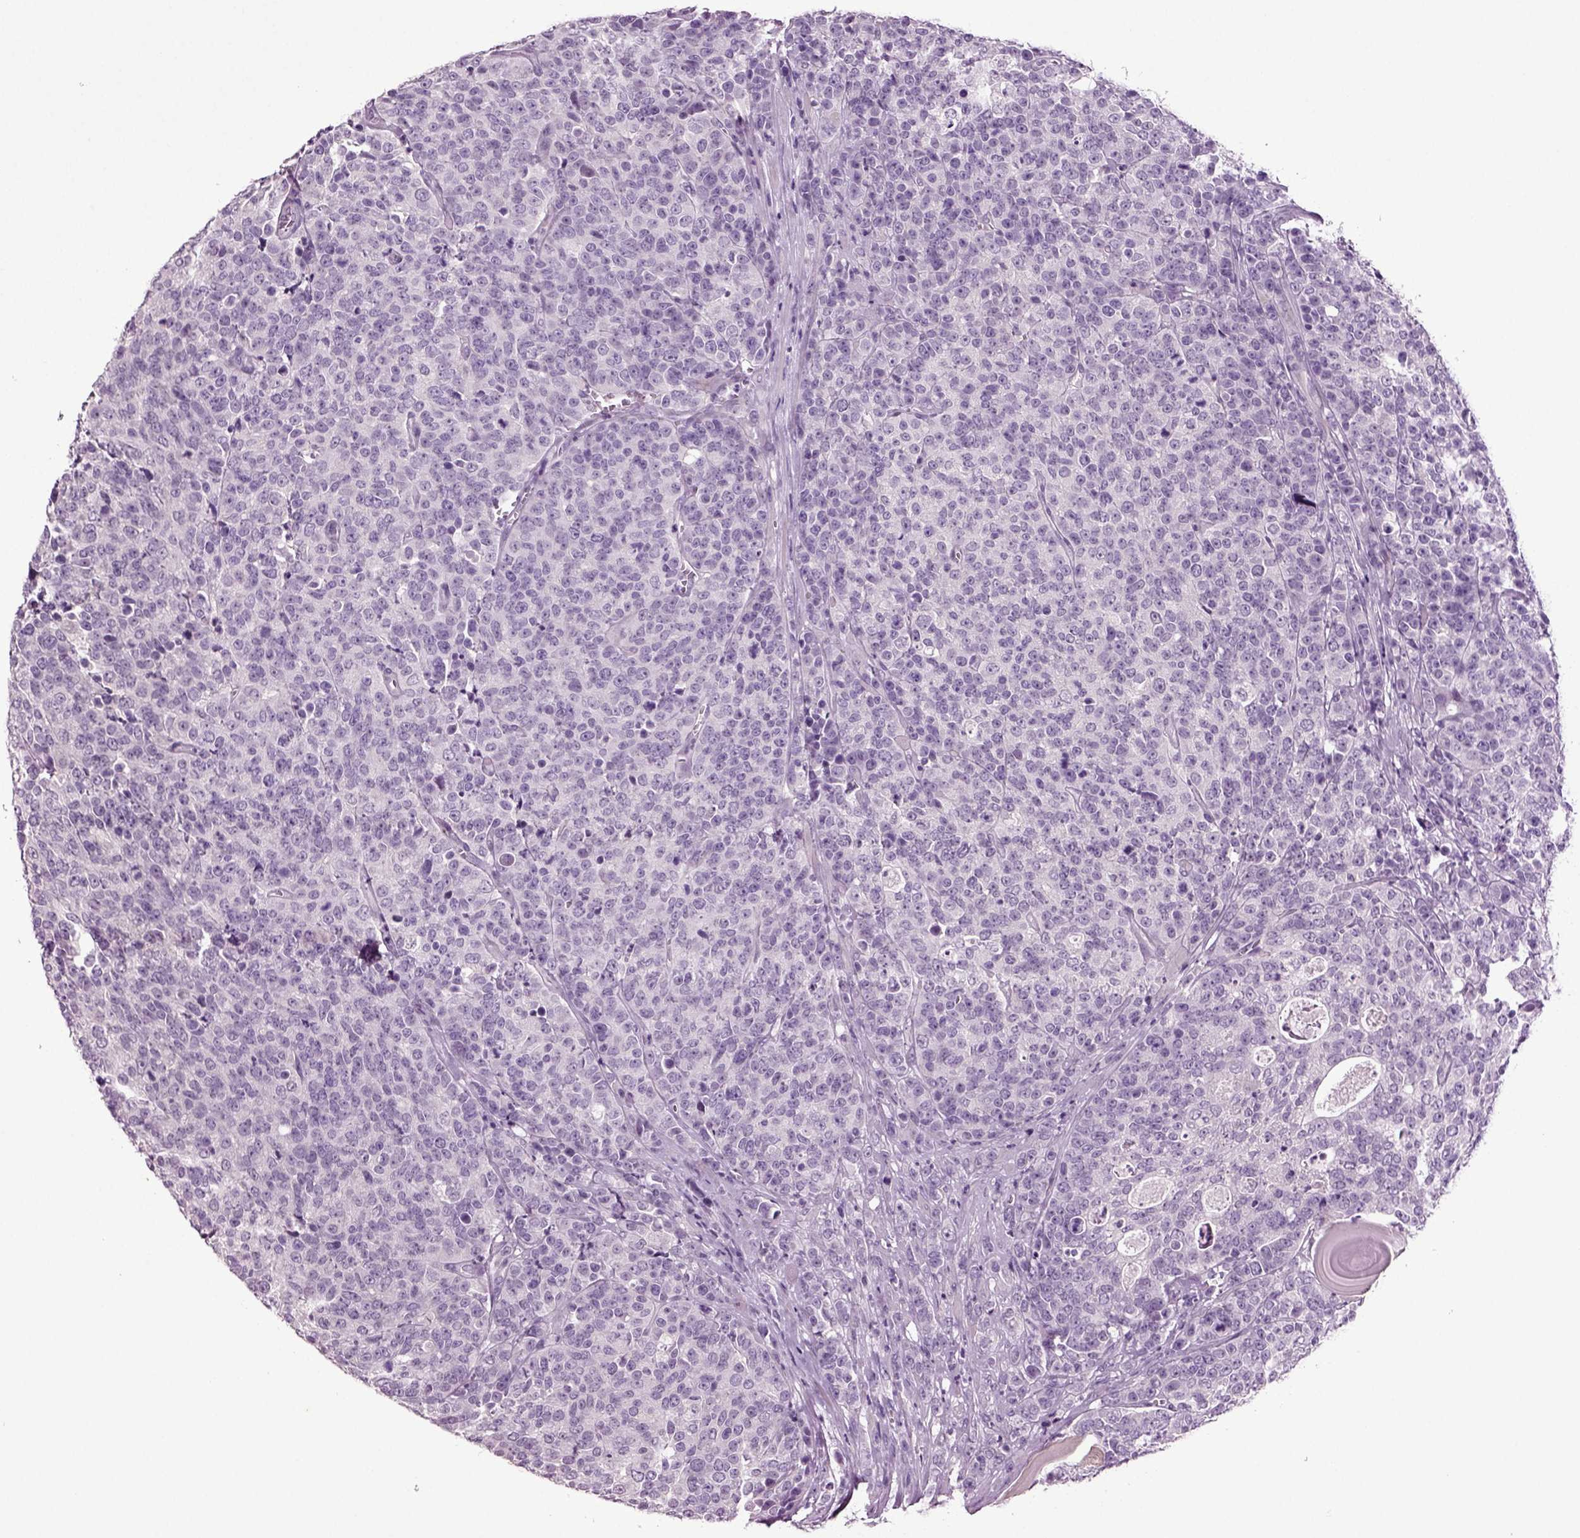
{"staining": {"intensity": "negative", "quantity": "none", "location": "none"}, "tissue": "prostate cancer", "cell_type": "Tumor cells", "image_type": "cancer", "snomed": [{"axis": "morphology", "description": "Adenocarcinoma, NOS"}, {"axis": "topography", "description": "Prostate"}], "caption": "An image of prostate adenocarcinoma stained for a protein displays no brown staining in tumor cells. (DAB (3,3'-diaminobenzidine) IHC visualized using brightfield microscopy, high magnification).", "gene": "SLC17A6", "patient": {"sex": "male", "age": 67}}